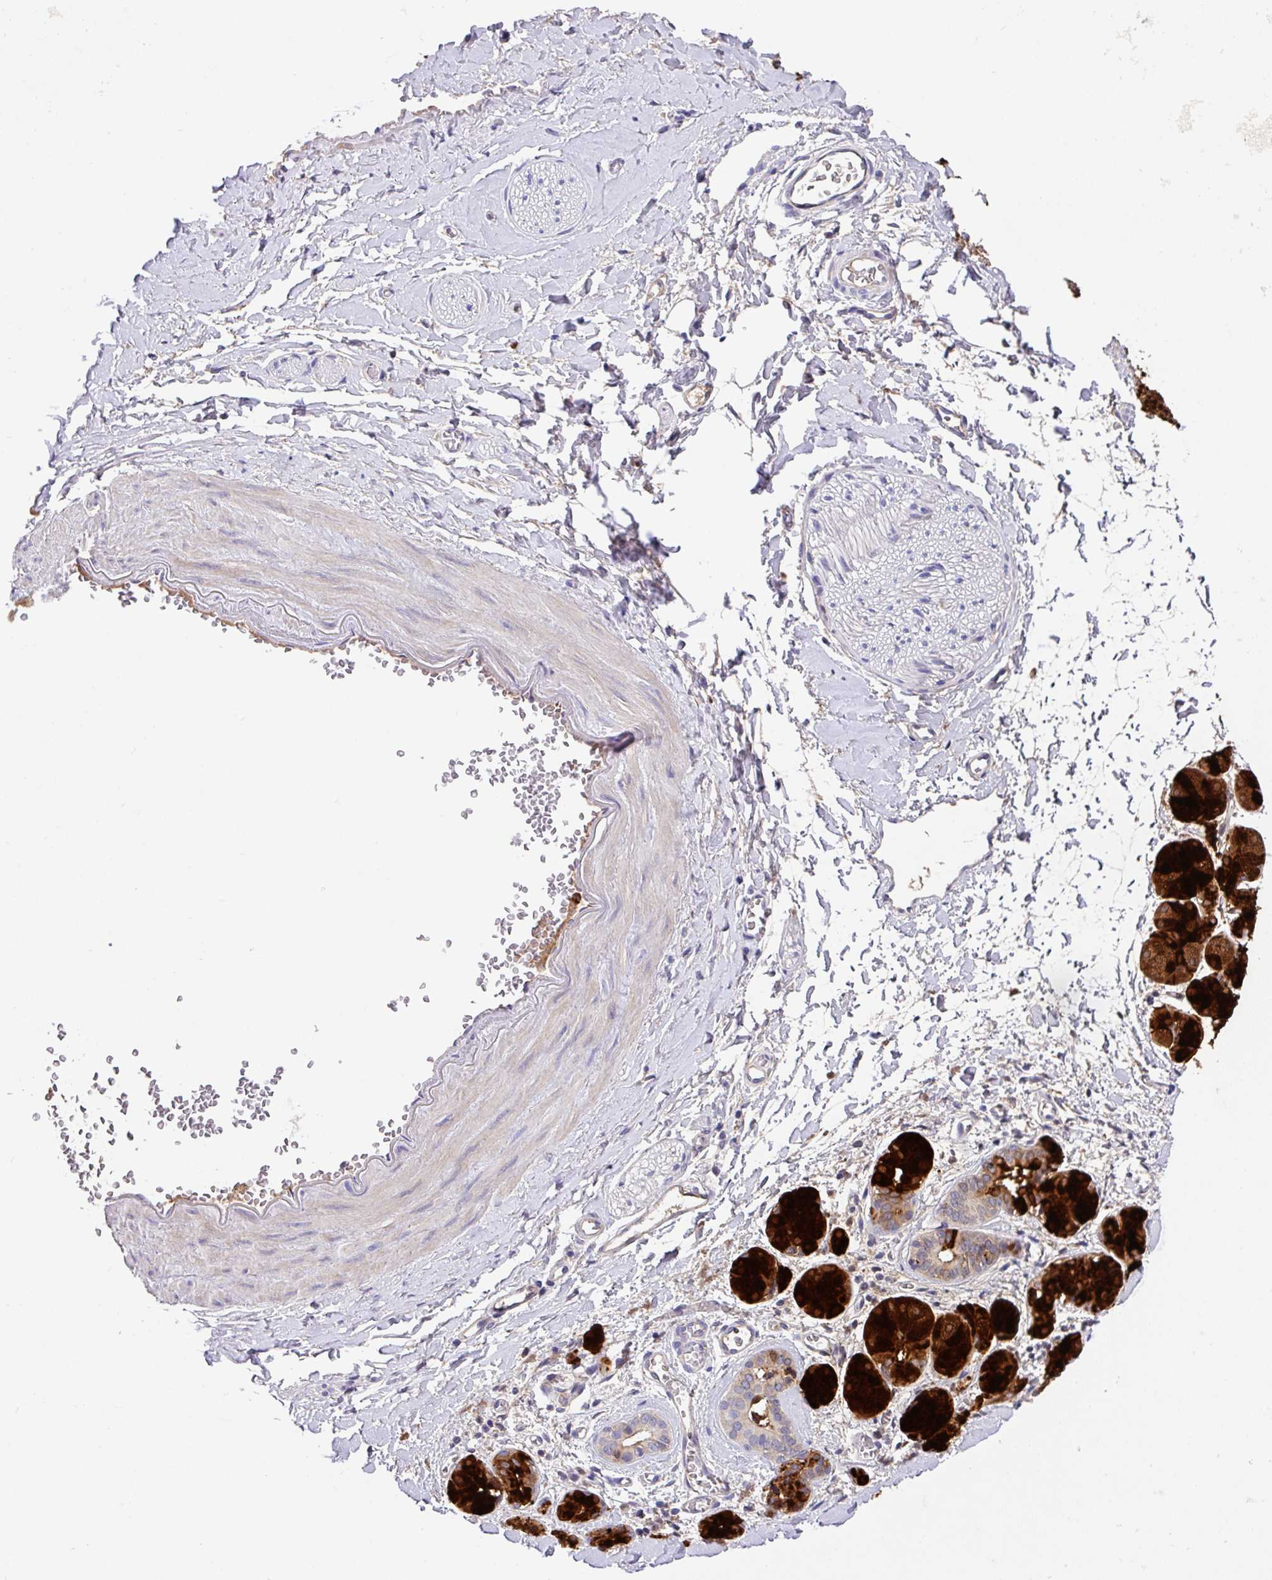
{"staining": {"intensity": "negative", "quantity": "none", "location": "none"}, "tissue": "adipose tissue", "cell_type": "Adipocytes", "image_type": "normal", "snomed": [{"axis": "morphology", "description": "Normal tissue, NOS"}, {"axis": "topography", "description": "Salivary gland"}, {"axis": "topography", "description": "Peripheral nerve tissue"}], "caption": "A micrograph of adipose tissue stained for a protein displays no brown staining in adipocytes. The staining was performed using DAB to visualize the protein expression in brown, while the nuclei were stained in blue with hematoxylin (Magnification: 20x).", "gene": "CRISP3", "patient": {"sex": "female", "age": 24}}